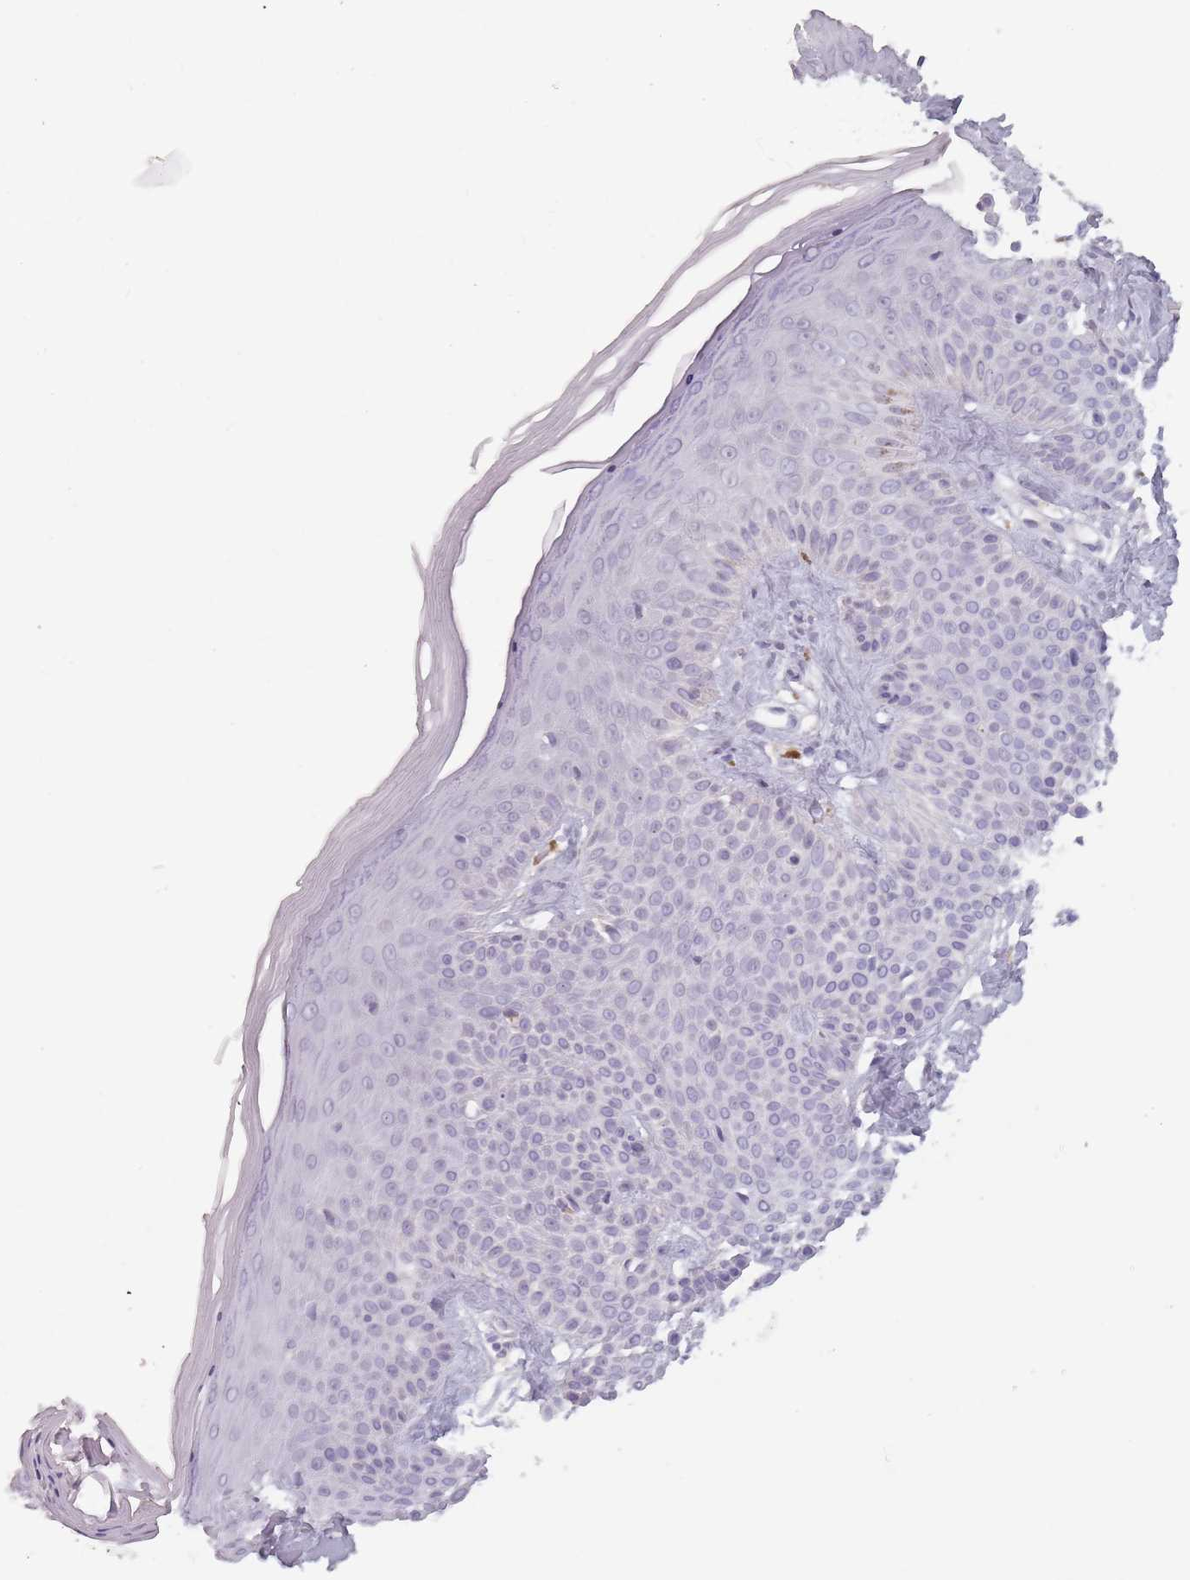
{"staining": {"intensity": "negative", "quantity": "none", "location": "none"}, "tissue": "skin", "cell_type": "Fibroblasts", "image_type": "normal", "snomed": [{"axis": "morphology", "description": "Normal tissue, NOS"}, {"axis": "topography", "description": "Skin"}], "caption": "A histopathology image of skin stained for a protein displays no brown staining in fibroblasts. Nuclei are stained in blue.", "gene": "CEP19", "patient": {"sex": "female", "age": 58}}